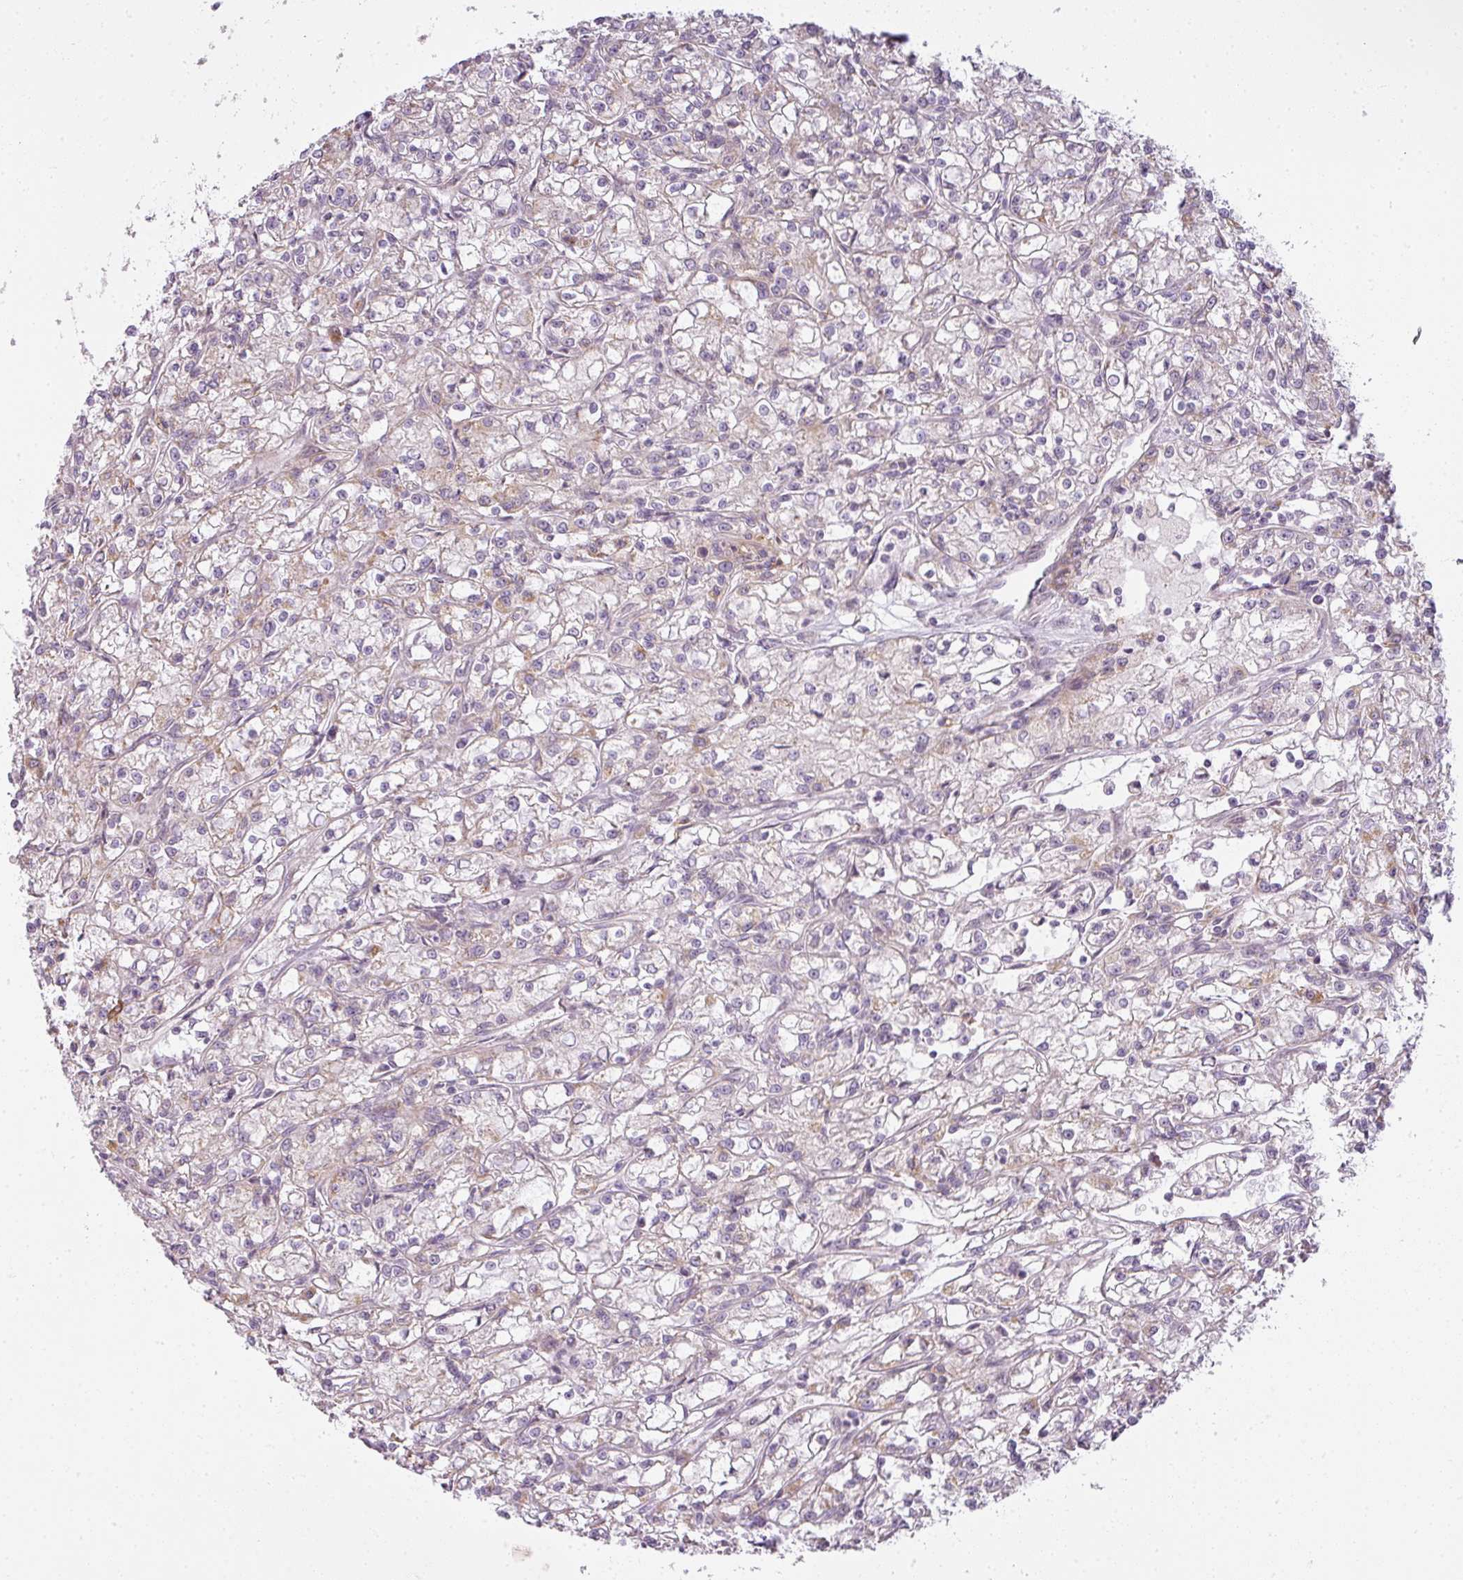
{"staining": {"intensity": "negative", "quantity": "none", "location": "none"}, "tissue": "renal cancer", "cell_type": "Tumor cells", "image_type": "cancer", "snomed": [{"axis": "morphology", "description": "Adenocarcinoma, NOS"}, {"axis": "topography", "description": "Kidney"}], "caption": "This photomicrograph is of renal adenocarcinoma stained with IHC to label a protein in brown with the nuclei are counter-stained blue. There is no positivity in tumor cells. Nuclei are stained in blue.", "gene": "LY75", "patient": {"sex": "female", "age": 59}}